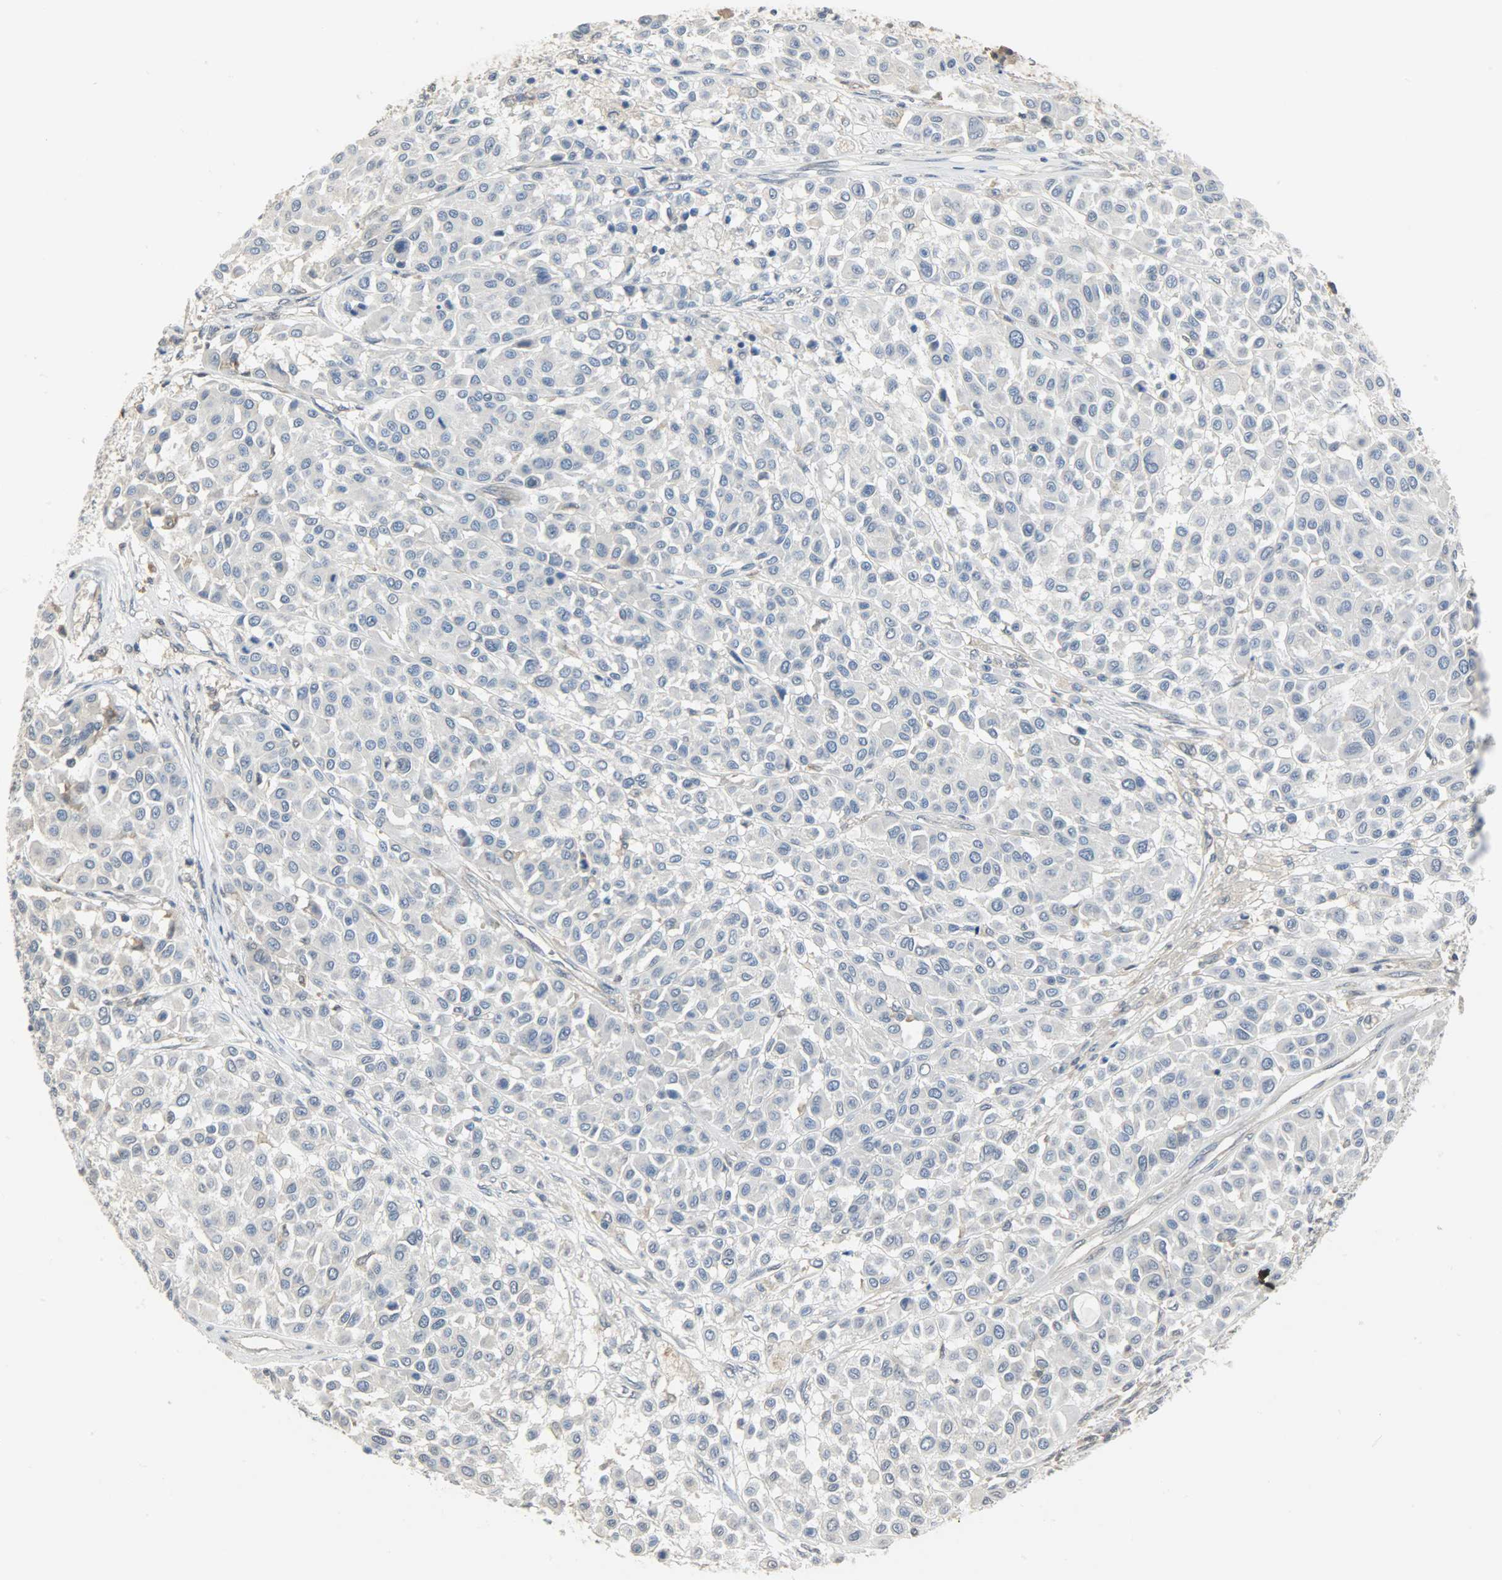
{"staining": {"intensity": "negative", "quantity": "none", "location": "none"}, "tissue": "melanoma", "cell_type": "Tumor cells", "image_type": "cancer", "snomed": [{"axis": "morphology", "description": "Malignant melanoma, Metastatic site"}, {"axis": "topography", "description": "Soft tissue"}], "caption": "DAB immunohistochemical staining of melanoma demonstrates no significant staining in tumor cells.", "gene": "TRIM21", "patient": {"sex": "male", "age": 41}}